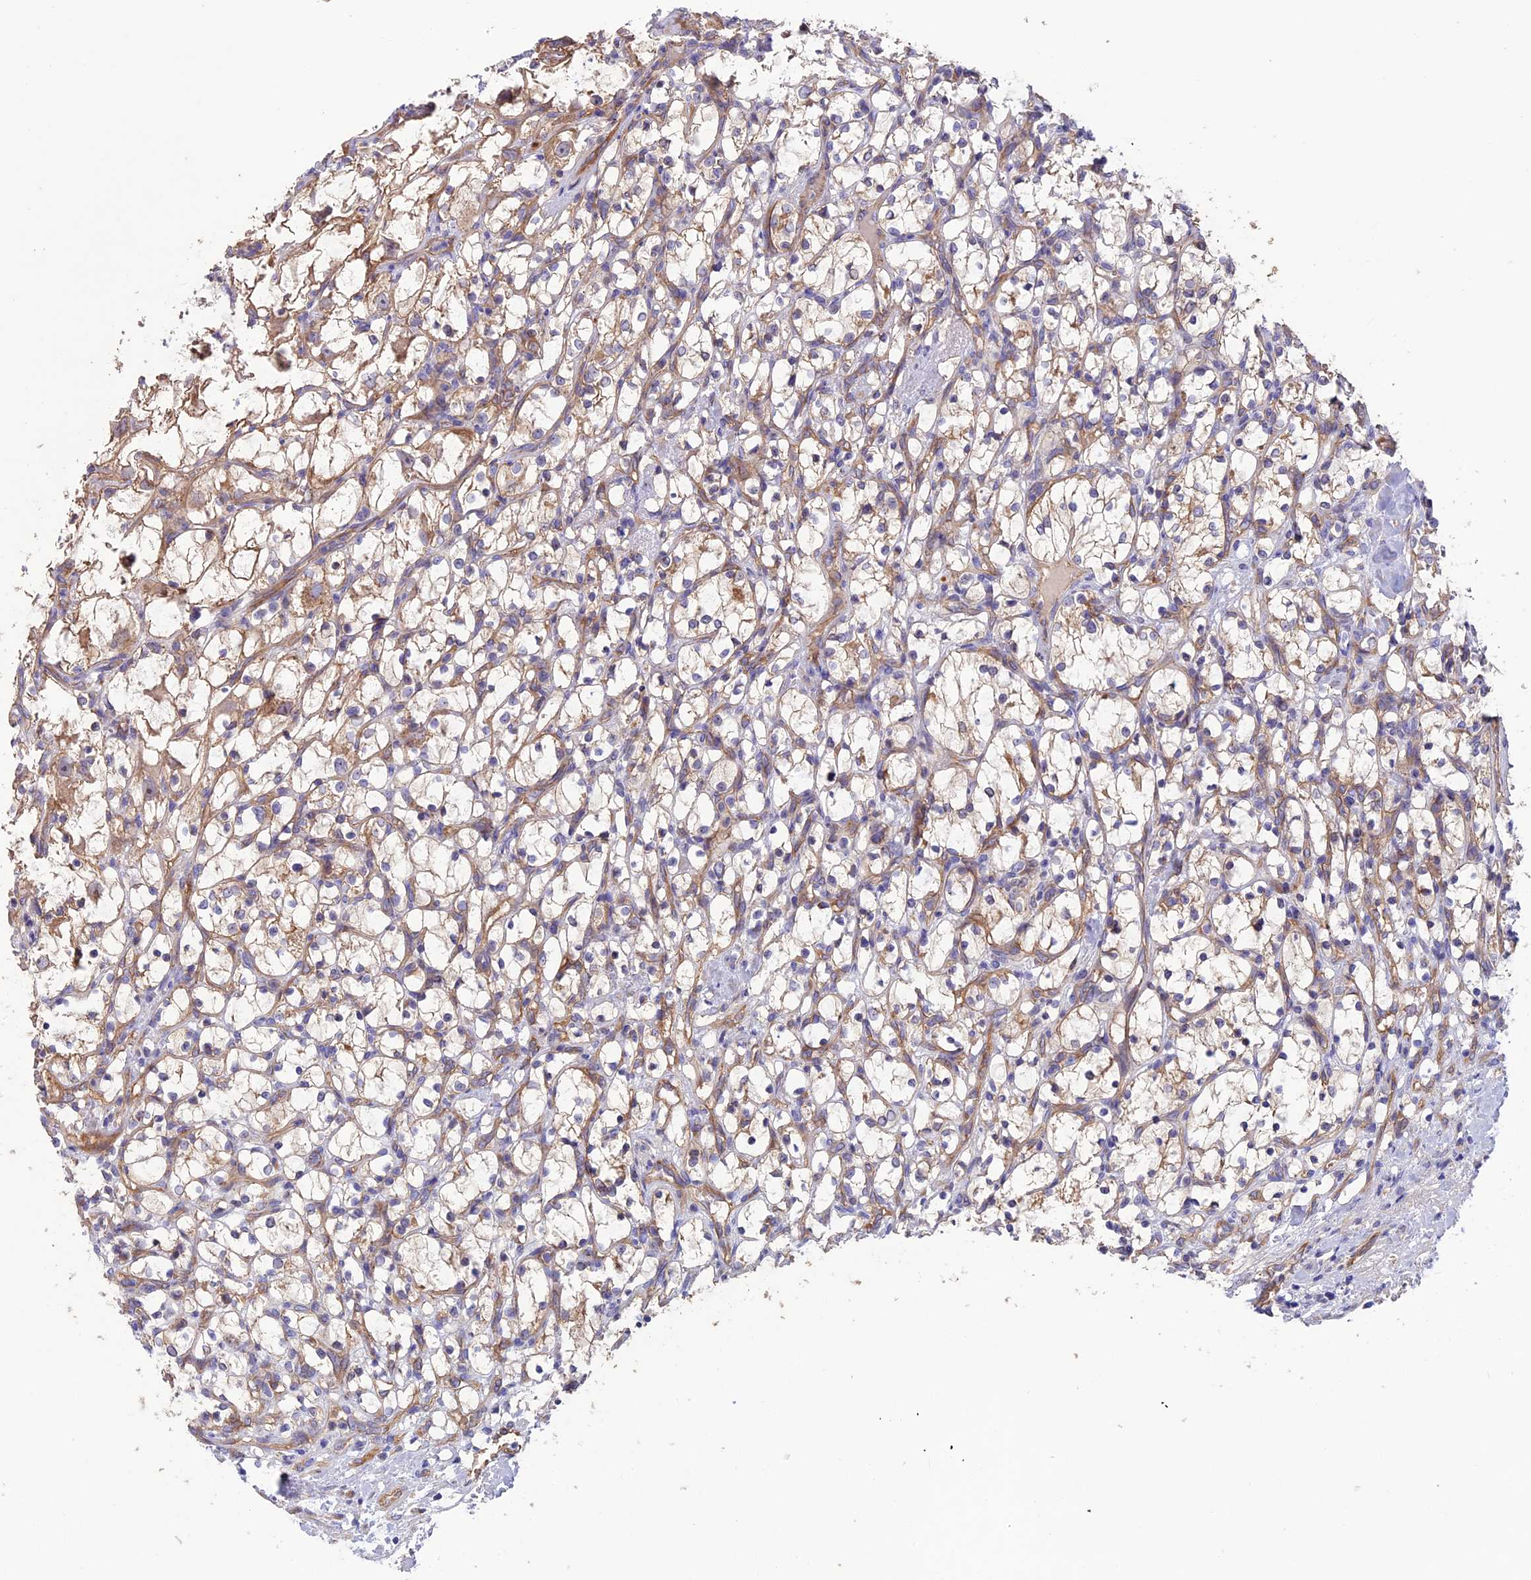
{"staining": {"intensity": "weak", "quantity": "25%-75%", "location": "cytoplasmic/membranous"}, "tissue": "renal cancer", "cell_type": "Tumor cells", "image_type": "cancer", "snomed": [{"axis": "morphology", "description": "Adenocarcinoma, NOS"}, {"axis": "topography", "description": "Kidney"}], "caption": "Protein staining by immunohistochemistry (IHC) displays weak cytoplasmic/membranous positivity in approximately 25%-75% of tumor cells in adenocarcinoma (renal).", "gene": "DUS3L", "patient": {"sex": "female", "age": 69}}